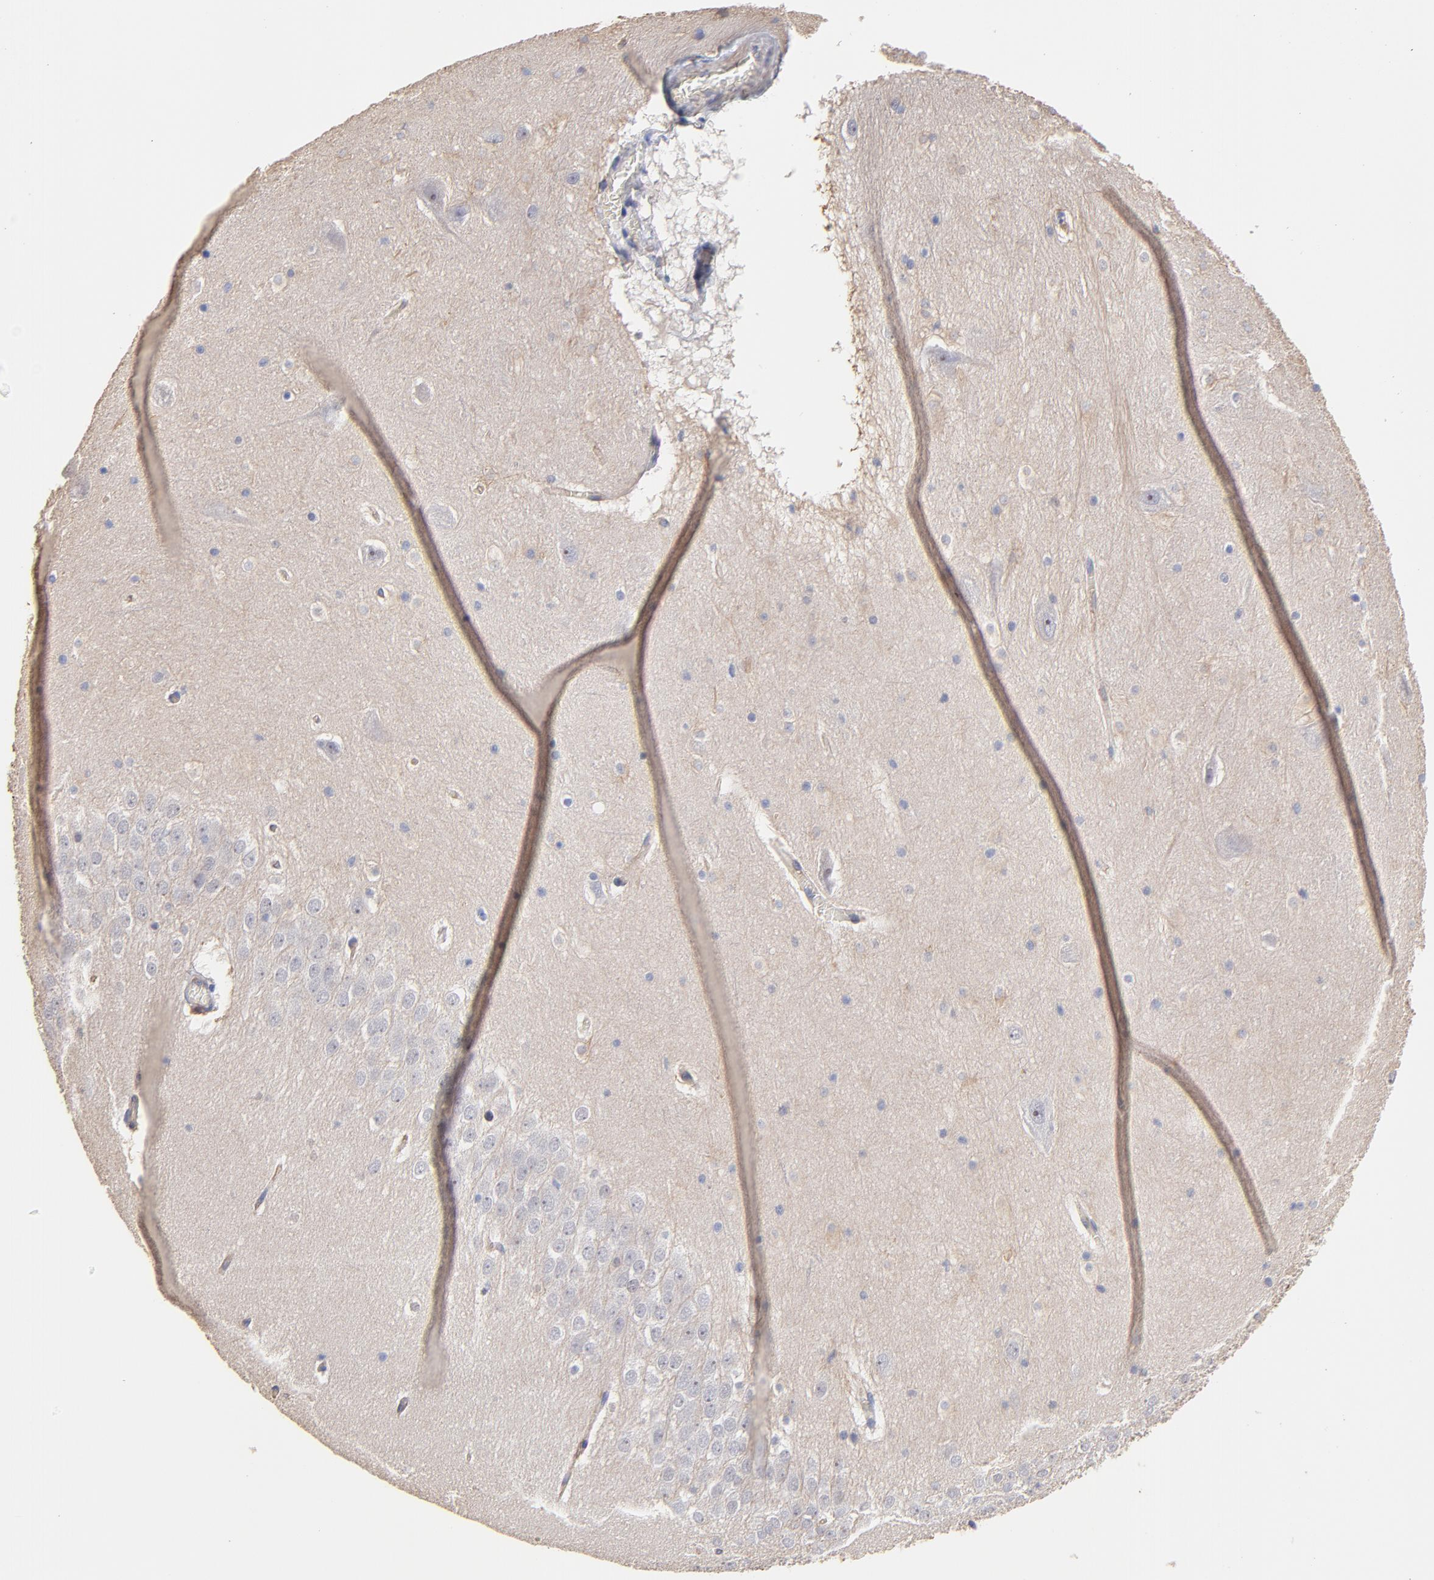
{"staining": {"intensity": "moderate", "quantity": "<25%", "location": "cytoplasmic/membranous"}, "tissue": "hippocampus", "cell_type": "Glial cells", "image_type": "normal", "snomed": [{"axis": "morphology", "description": "Normal tissue, NOS"}, {"axis": "topography", "description": "Hippocampus"}], "caption": "High-power microscopy captured an IHC histopathology image of benign hippocampus, revealing moderate cytoplasmic/membranous expression in about <25% of glial cells. (DAB IHC with brightfield microscopy, high magnification).", "gene": "LRCH2", "patient": {"sex": "male", "age": 45}}